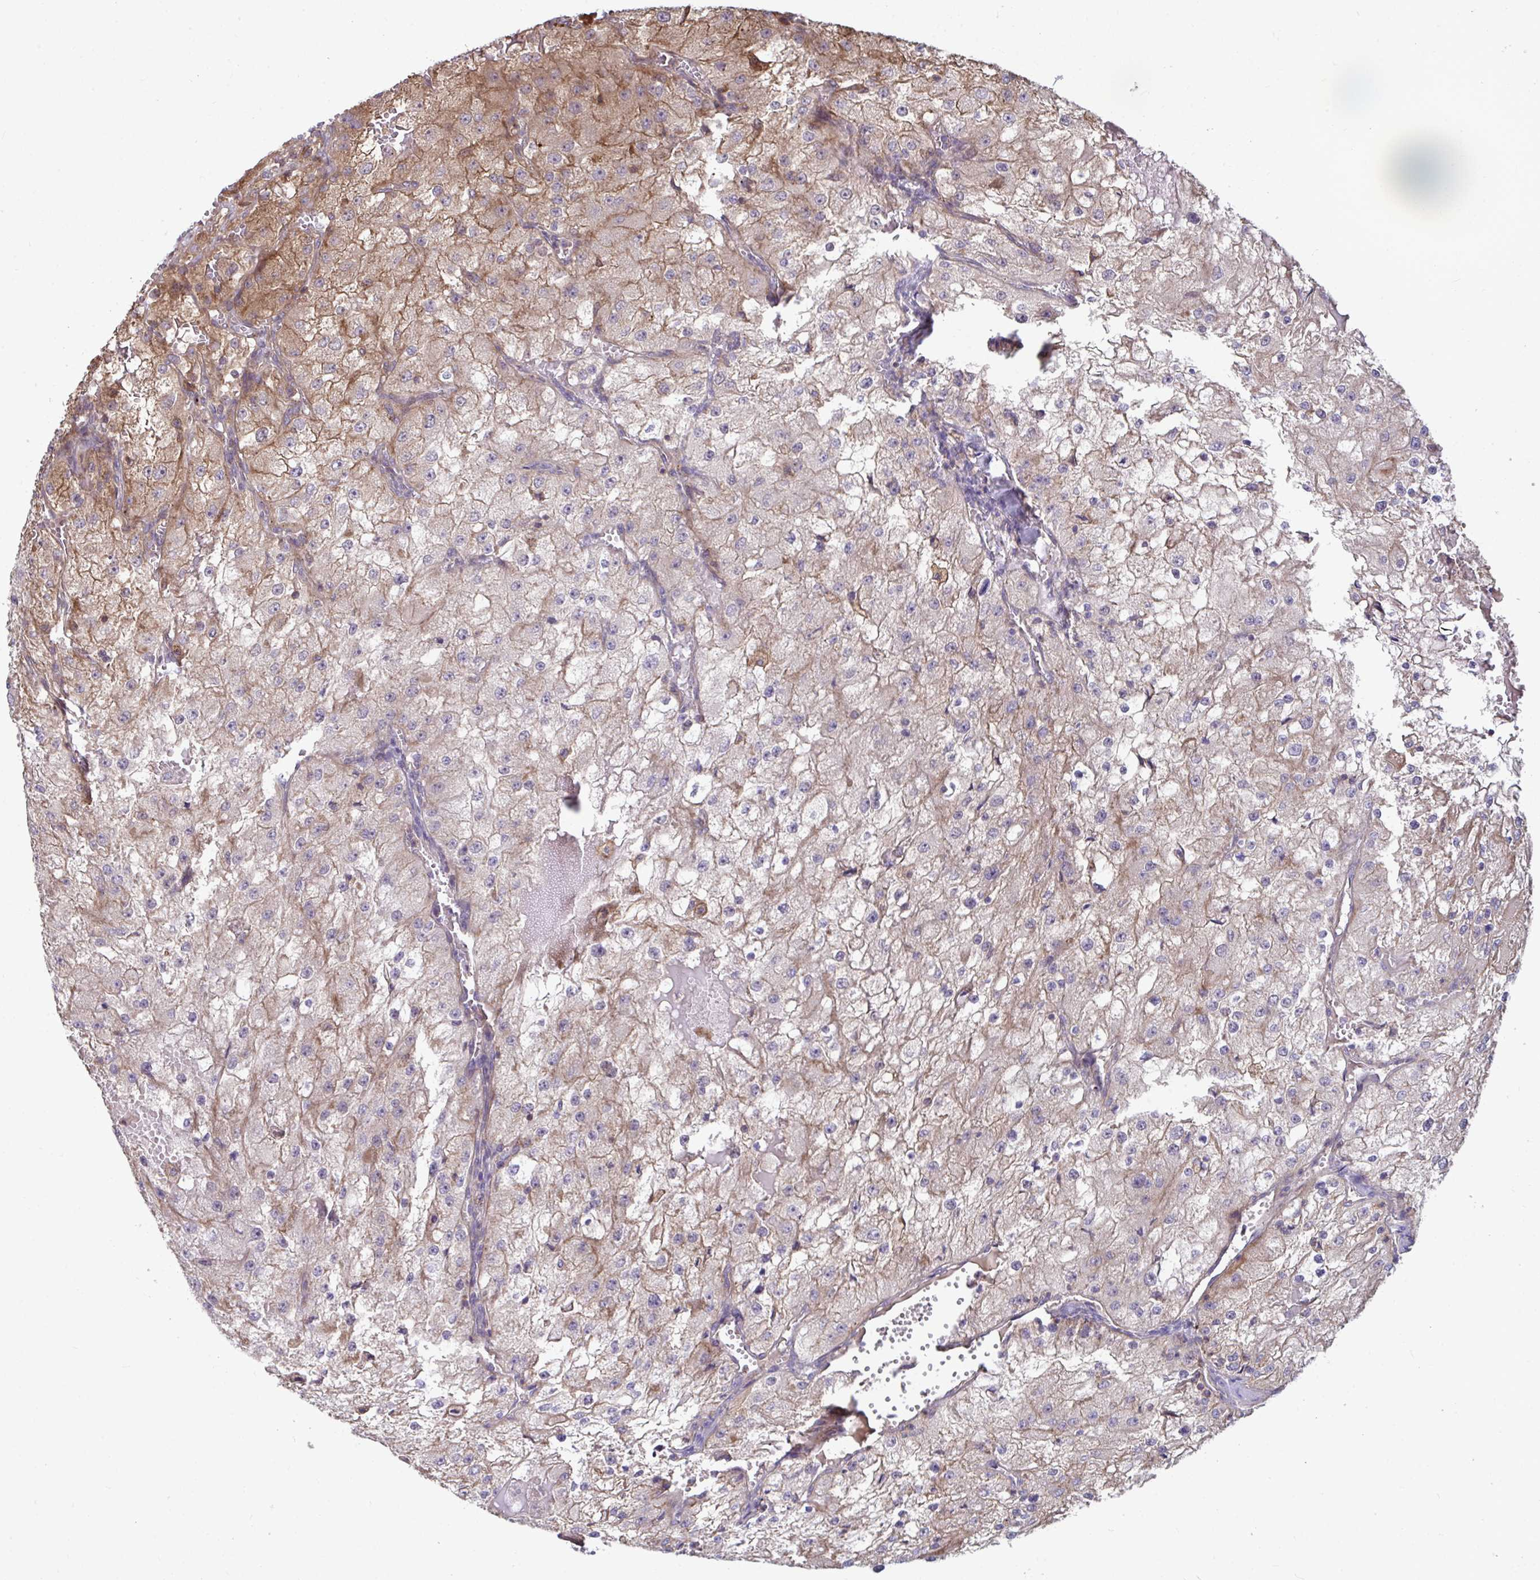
{"staining": {"intensity": "moderate", "quantity": "25%-75%", "location": "cytoplasmic/membranous"}, "tissue": "renal cancer", "cell_type": "Tumor cells", "image_type": "cancer", "snomed": [{"axis": "morphology", "description": "Adenocarcinoma, NOS"}, {"axis": "topography", "description": "Kidney"}], "caption": "Moderate cytoplasmic/membranous protein positivity is appreciated in about 25%-75% of tumor cells in renal cancer (adenocarcinoma).", "gene": "IST1", "patient": {"sex": "female", "age": 74}}